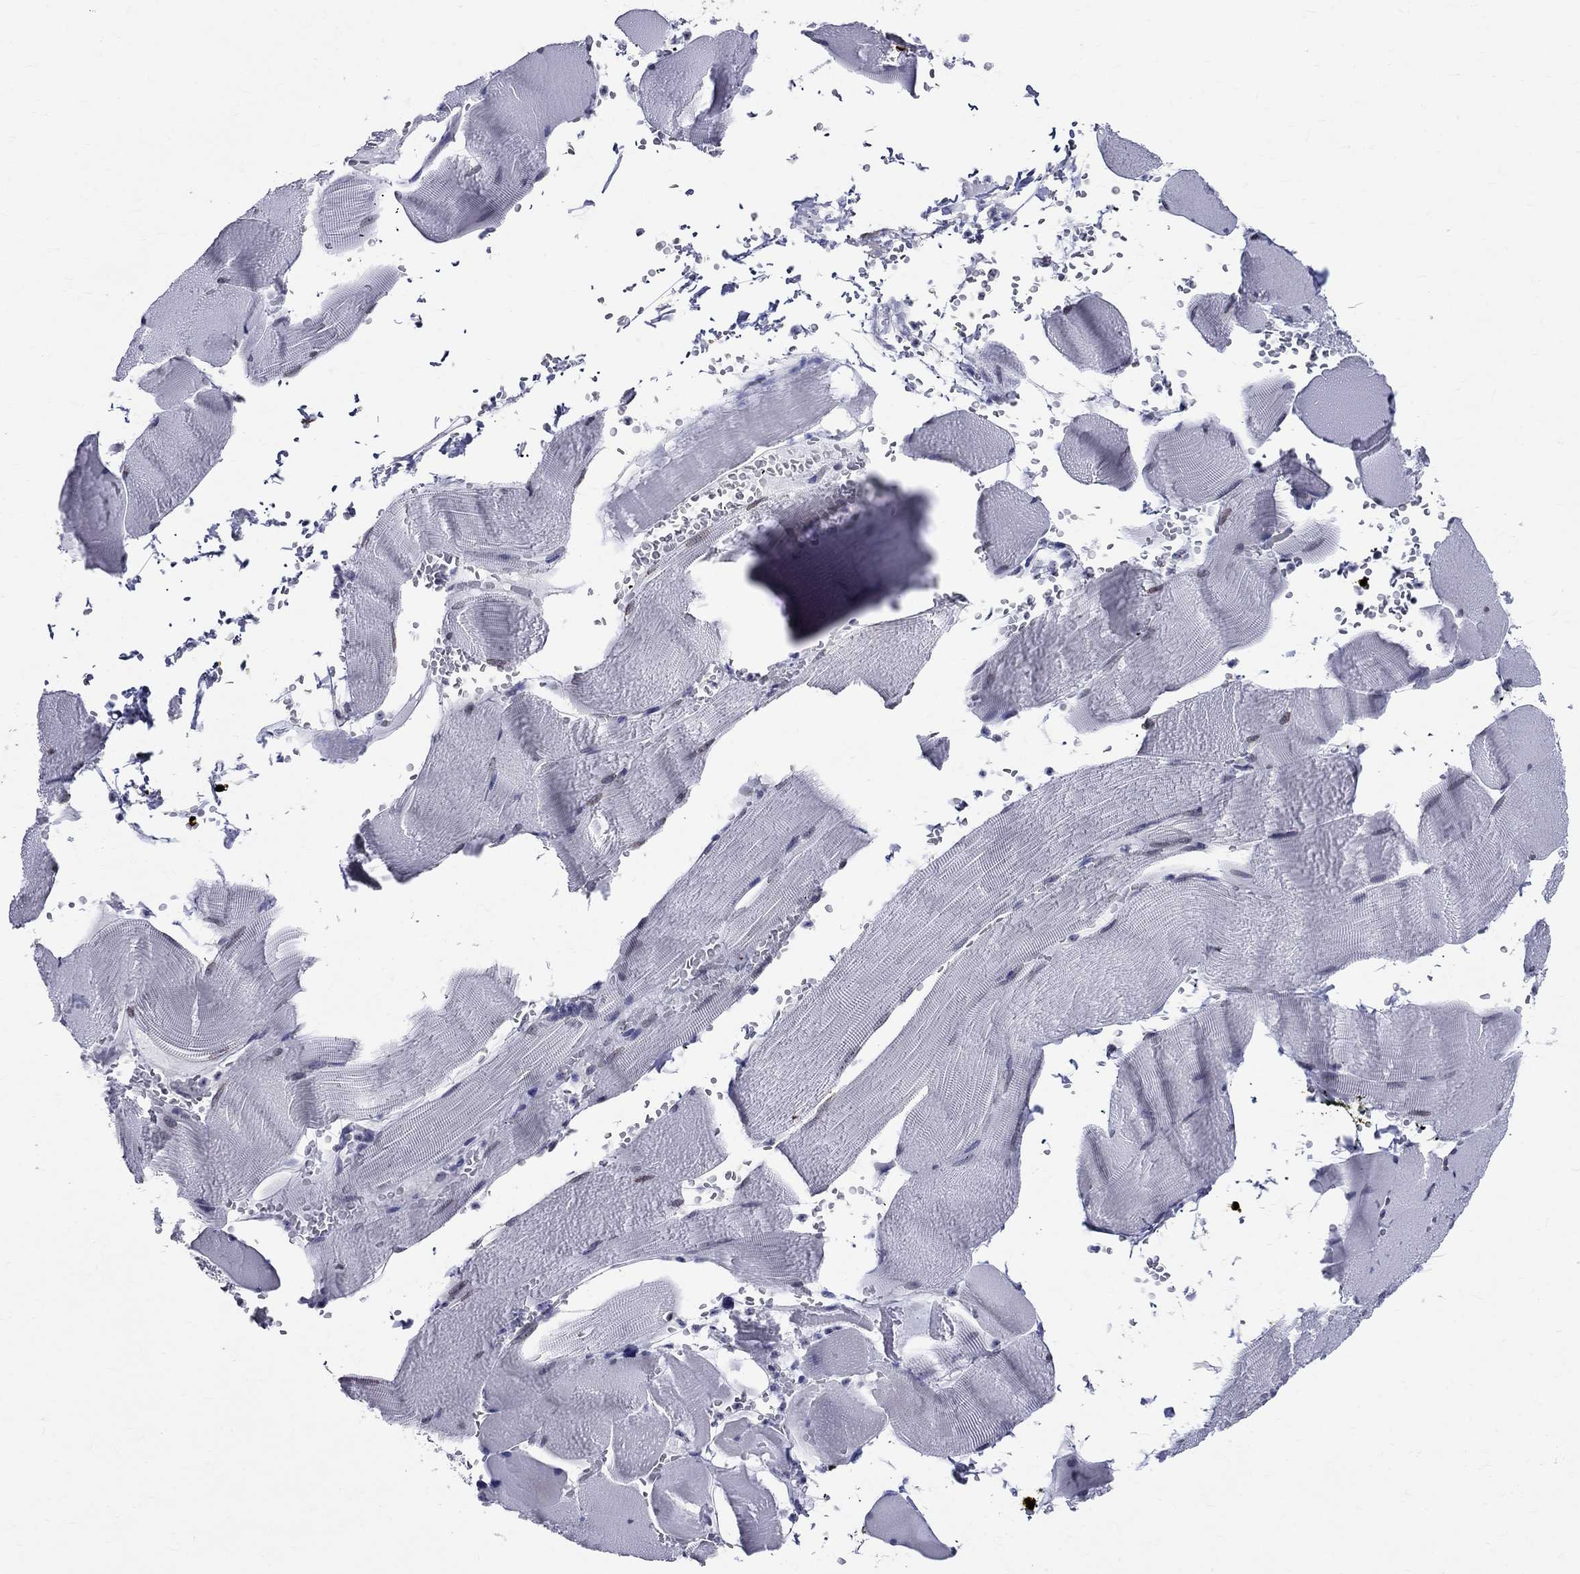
{"staining": {"intensity": "negative", "quantity": "none", "location": "none"}, "tissue": "skeletal muscle", "cell_type": "Myocytes", "image_type": "normal", "snomed": [{"axis": "morphology", "description": "Normal tissue, NOS"}, {"axis": "topography", "description": "Skeletal muscle"}], "caption": "Protein analysis of normal skeletal muscle displays no significant staining in myocytes.", "gene": "CEP43", "patient": {"sex": "male", "age": 56}}